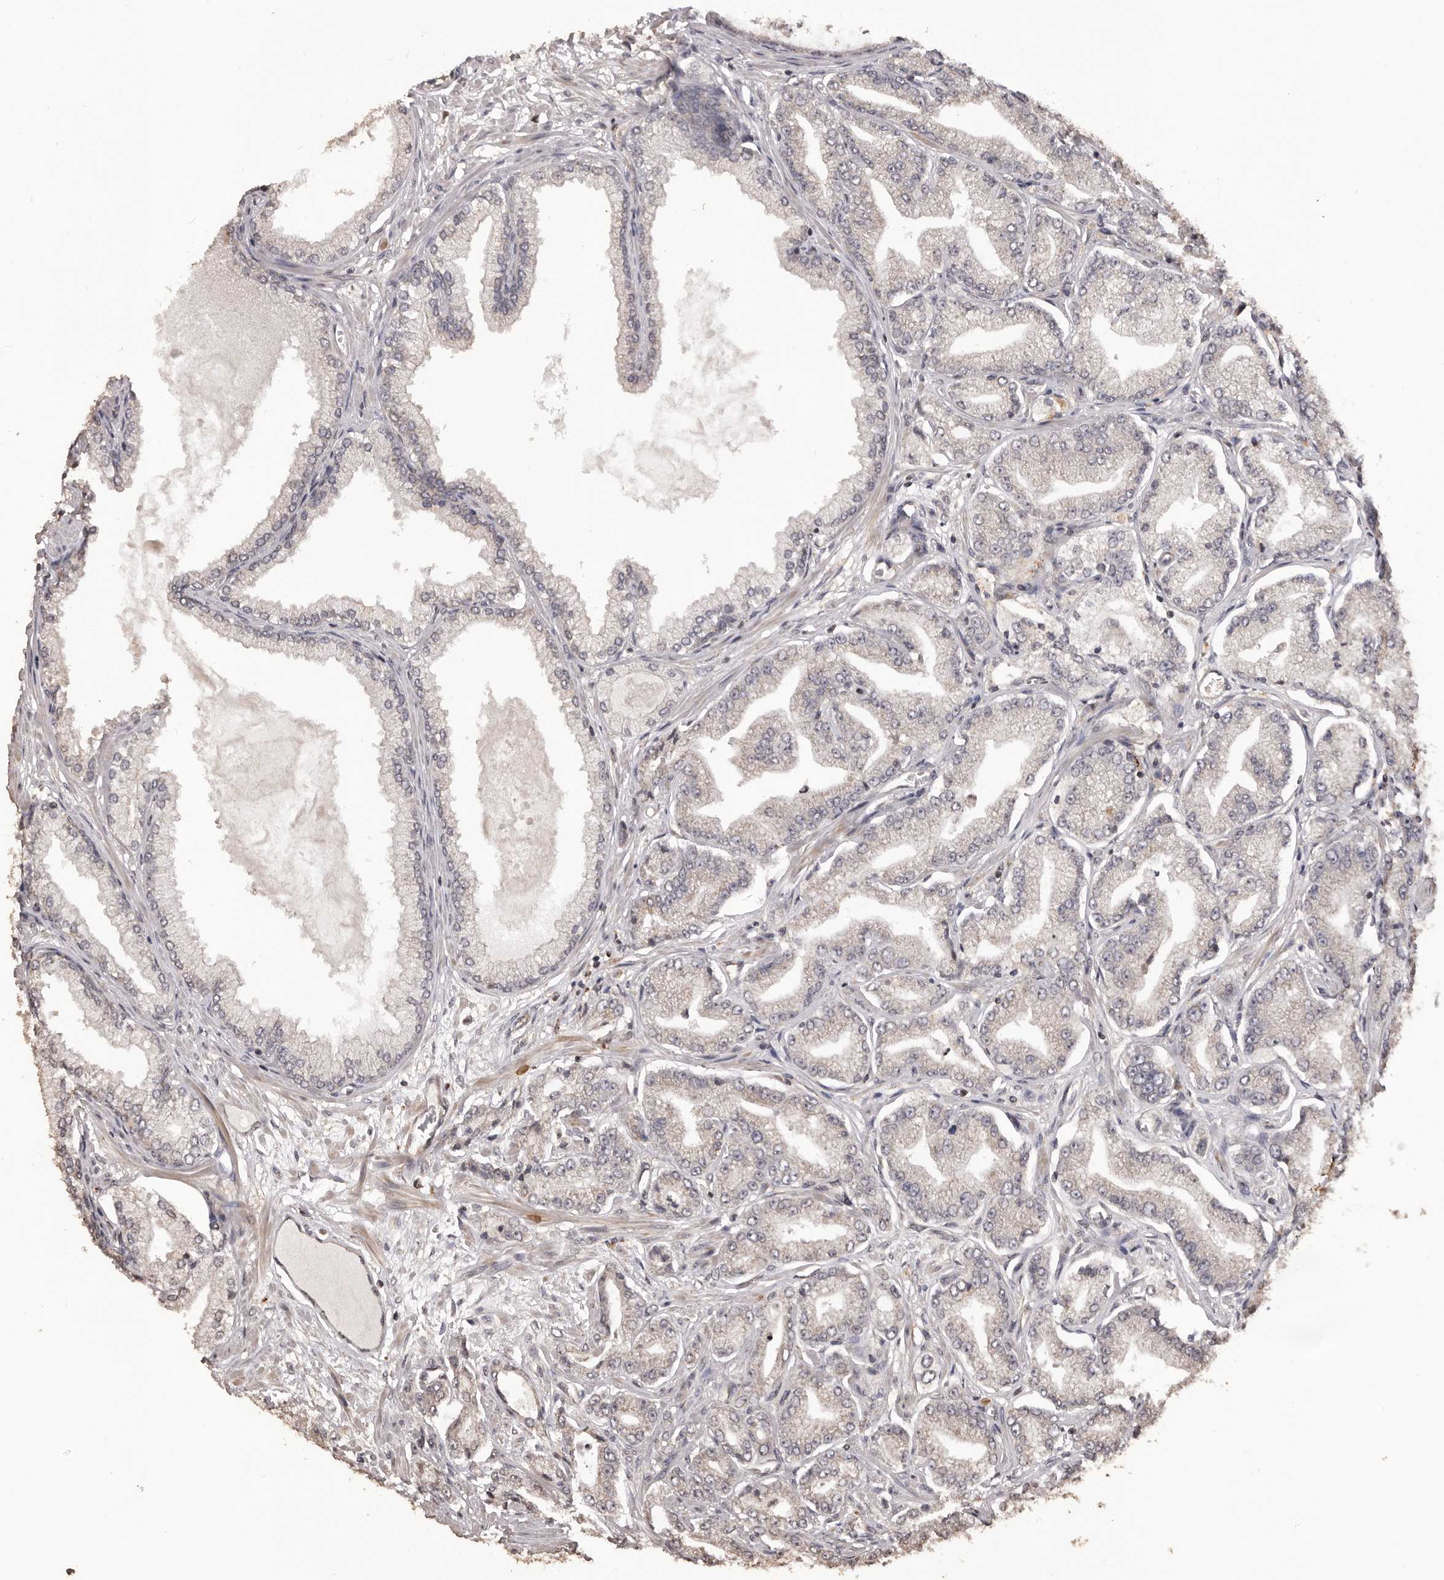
{"staining": {"intensity": "weak", "quantity": "25%-75%", "location": "cytoplasmic/membranous"}, "tissue": "prostate cancer", "cell_type": "Tumor cells", "image_type": "cancer", "snomed": [{"axis": "morphology", "description": "Adenocarcinoma, Low grade"}, {"axis": "topography", "description": "Prostate"}], "caption": "Prostate cancer stained with a protein marker reveals weak staining in tumor cells.", "gene": "QRSL1", "patient": {"sex": "male", "age": 63}}